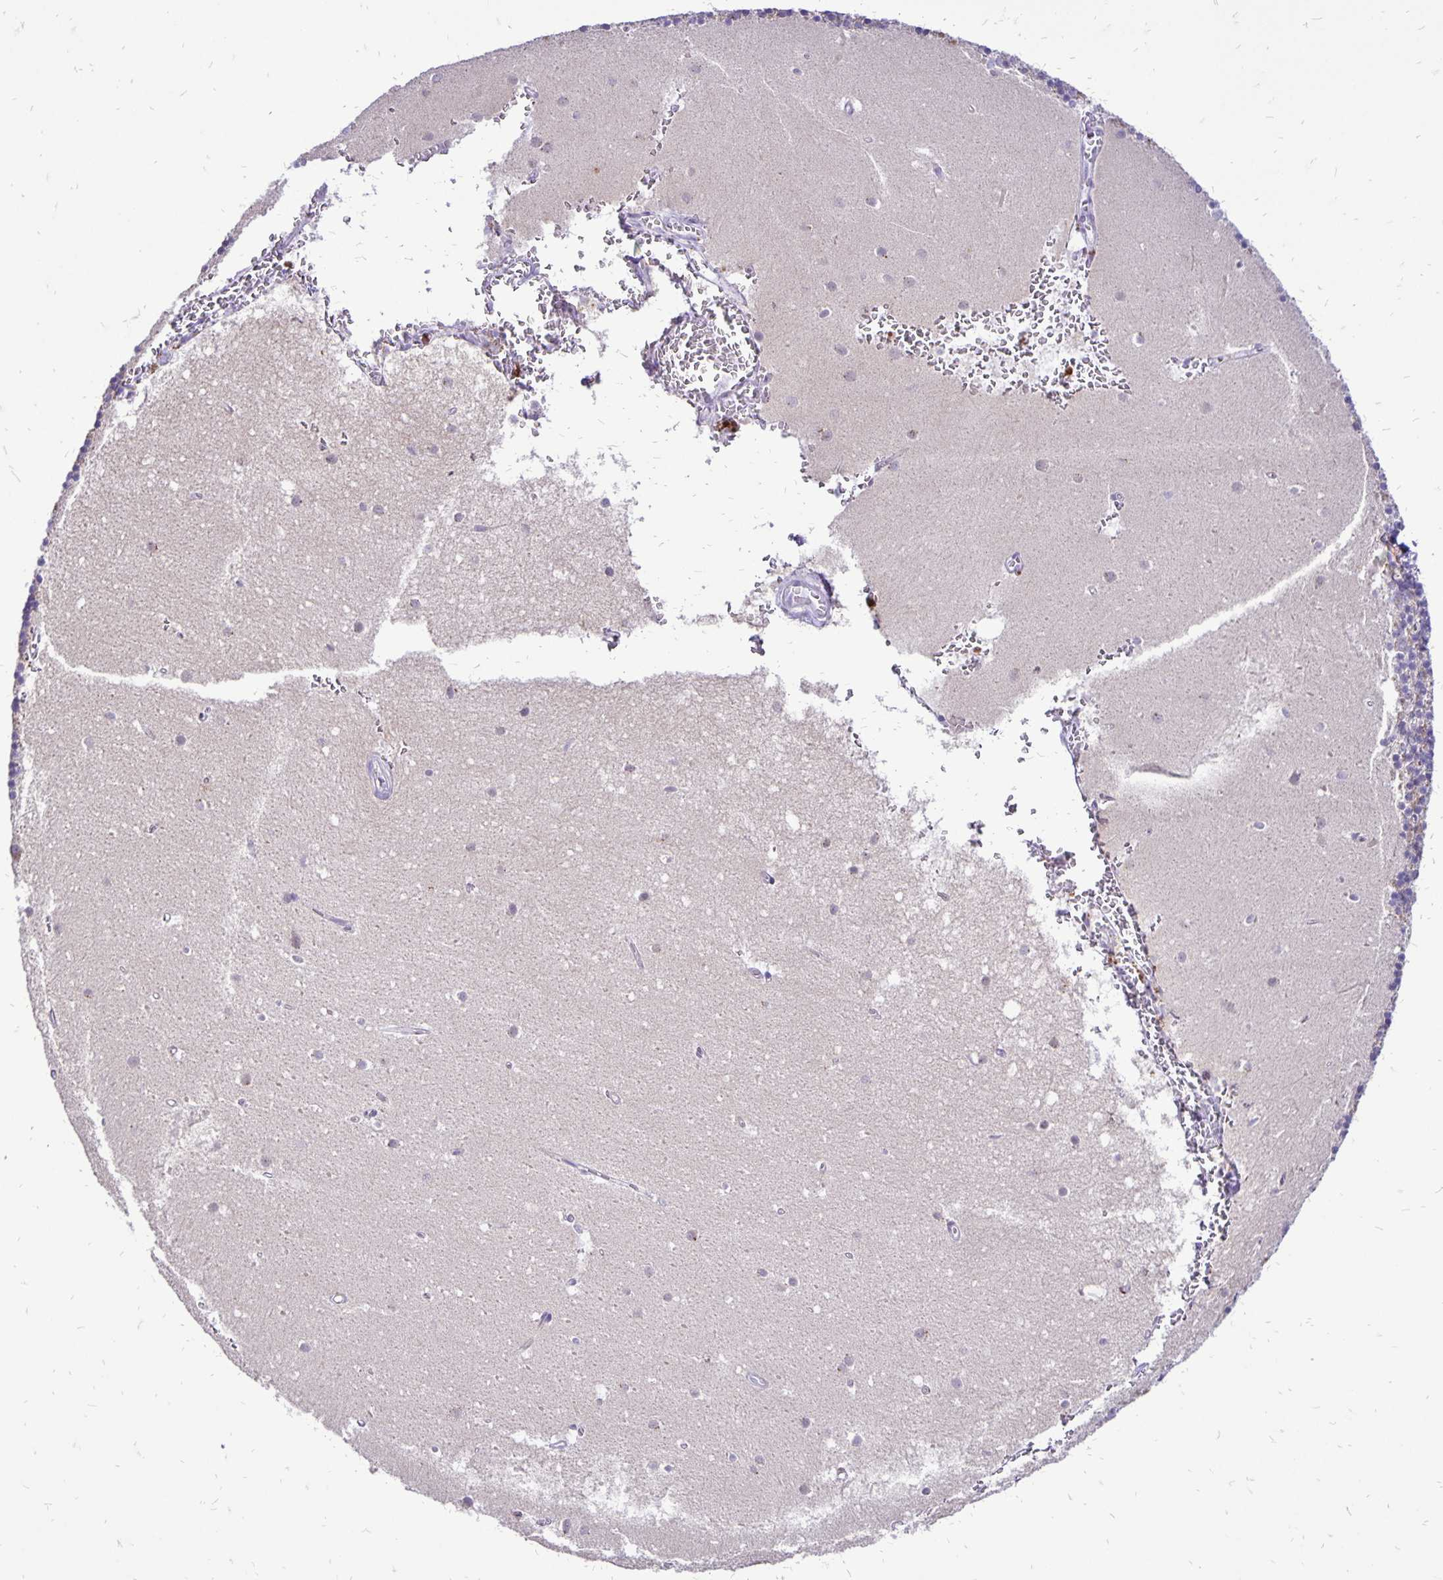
{"staining": {"intensity": "negative", "quantity": "none", "location": "none"}, "tissue": "cerebellum", "cell_type": "Cells in granular layer", "image_type": "normal", "snomed": [{"axis": "morphology", "description": "Normal tissue, NOS"}, {"axis": "topography", "description": "Cerebellum"}], "caption": "Cells in granular layer are negative for protein expression in benign human cerebellum. (IHC, brightfield microscopy, high magnification).", "gene": "EIF5A", "patient": {"sex": "male", "age": 54}}